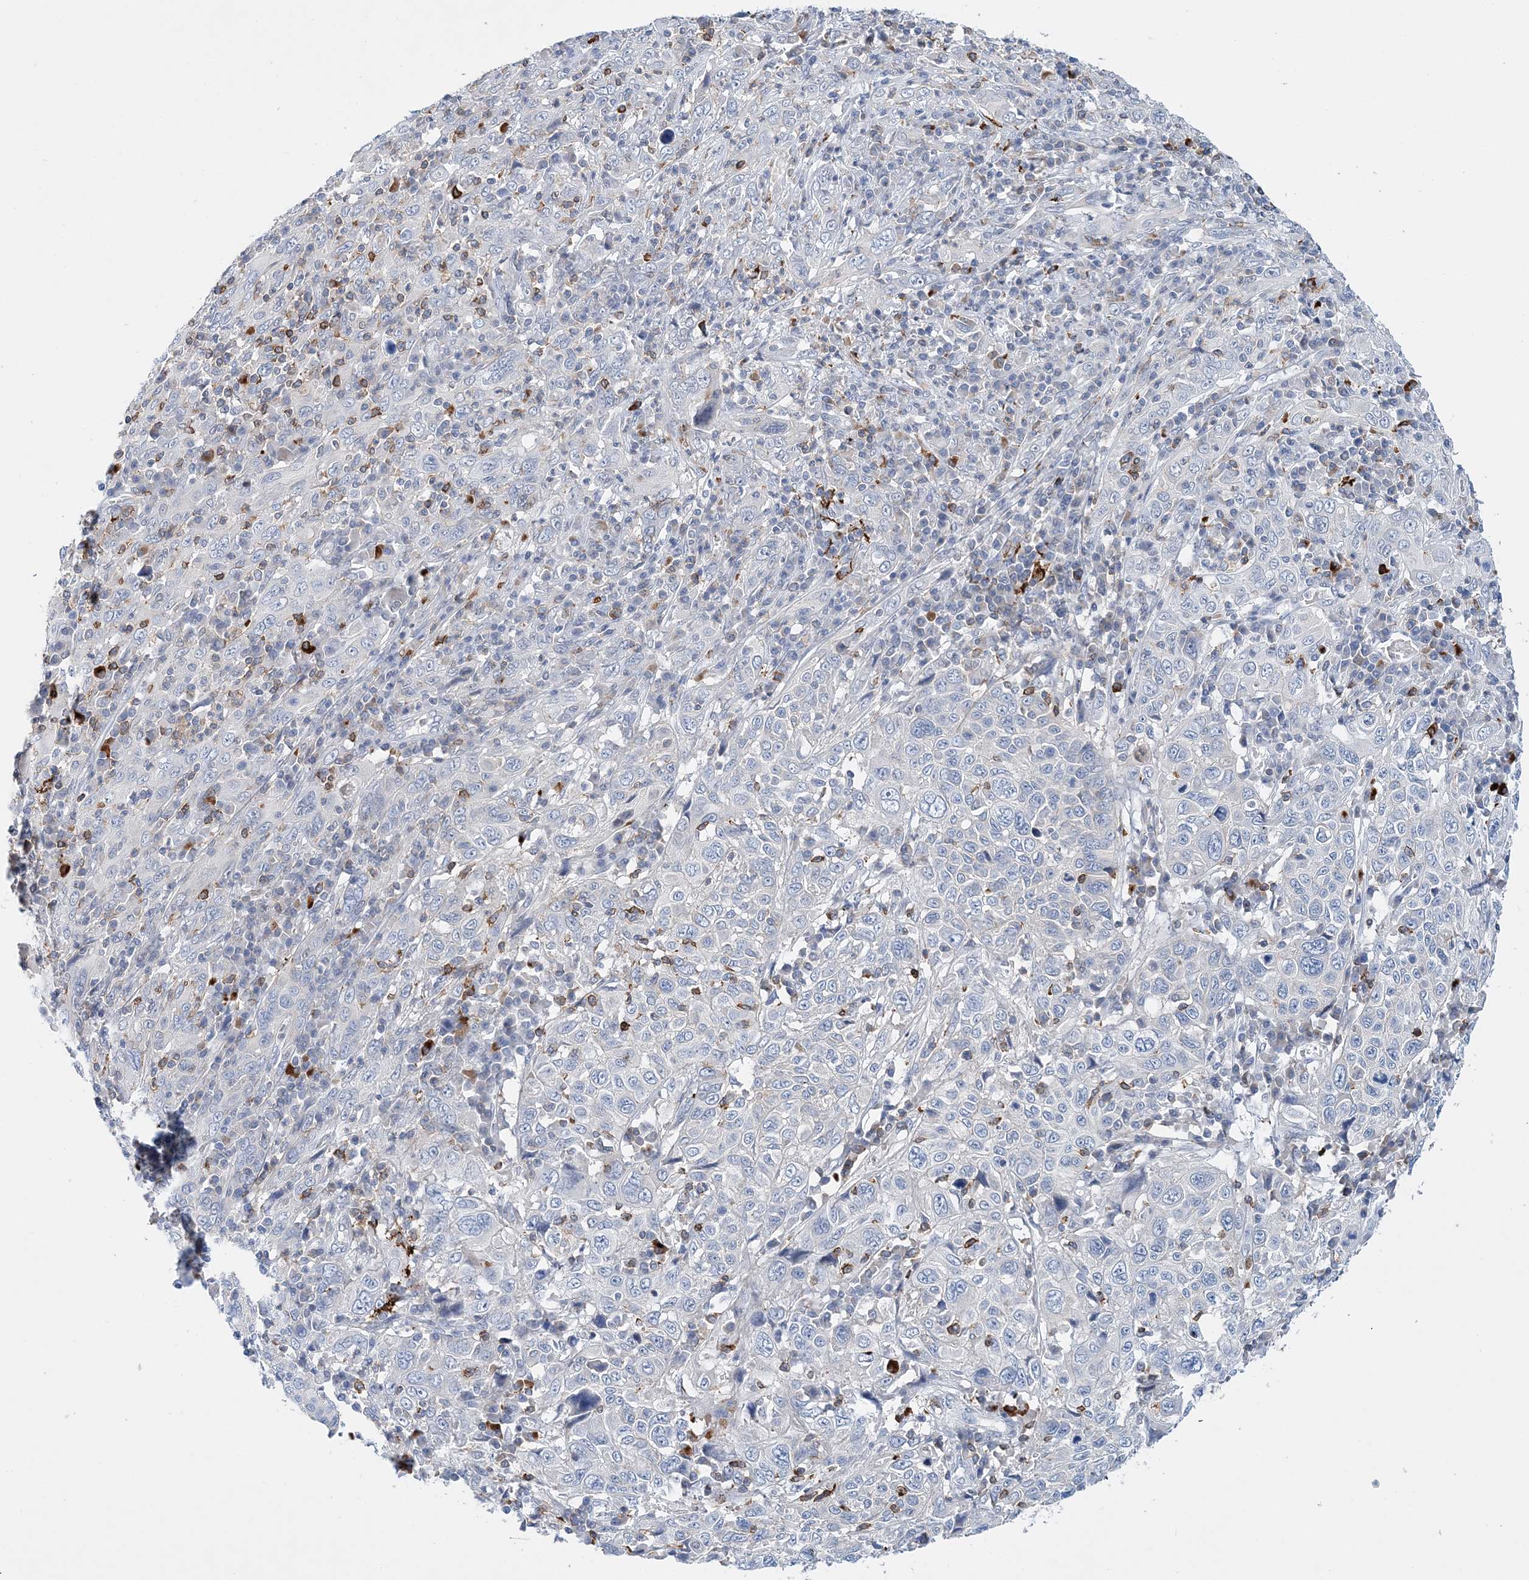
{"staining": {"intensity": "negative", "quantity": "none", "location": "none"}, "tissue": "cervical cancer", "cell_type": "Tumor cells", "image_type": "cancer", "snomed": [{"axis": "morphology", "description": "Squamous cell carcinoma, NOS"}, {"axis": "topography", "description": "Cervix"}], "caption": "High power microscopy image of an immunohistochemistry (IHC) histopathology image of squamous cell carcinoma (cervical), revealing no significant staining in tumor cells. The staining is performed using DAB brown chromogen with nuclei counter-stained in using hematoxylin.", "gene": "PRMT9", "patient": {"sex": "female", "age": 46}}